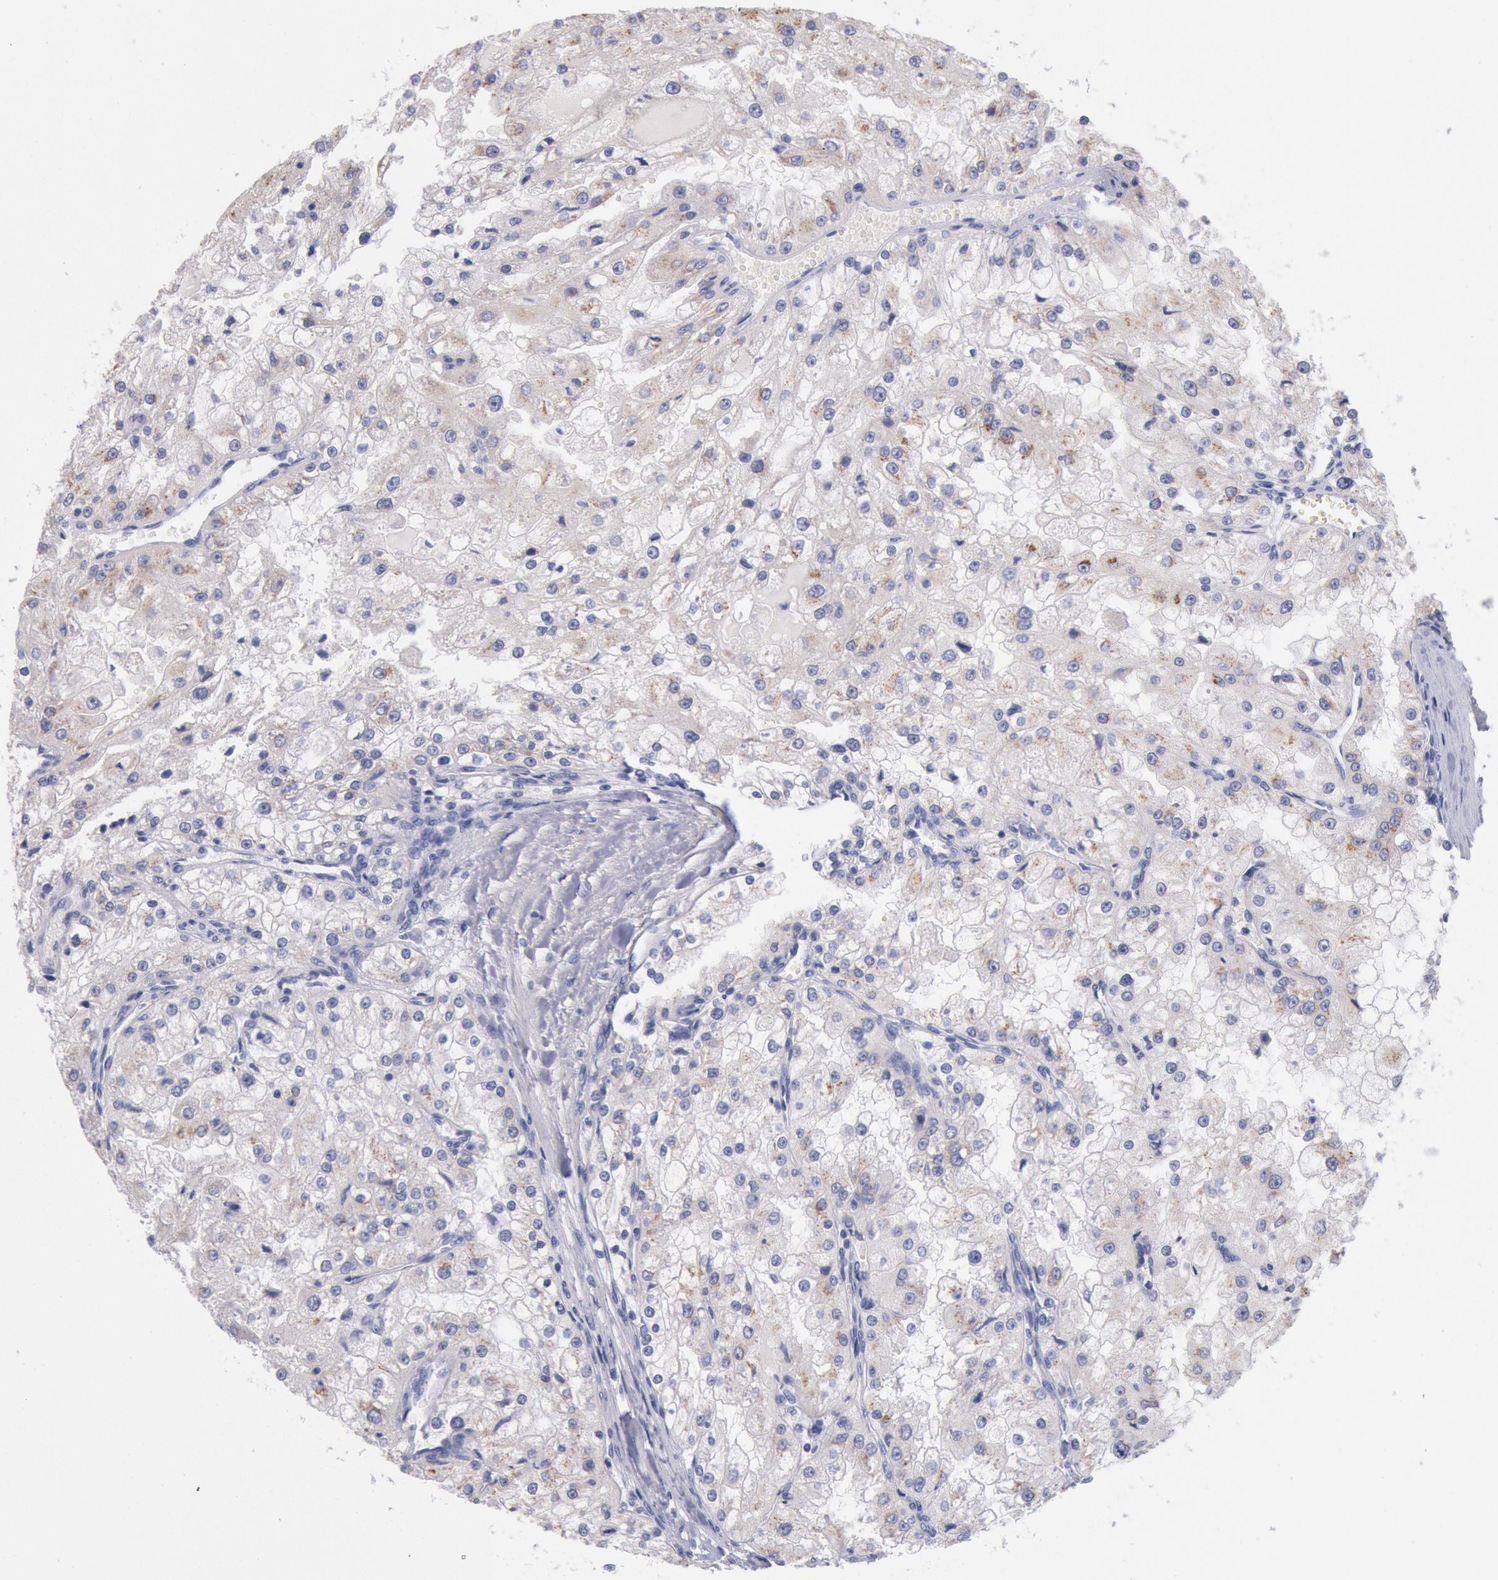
{"staining": {"intensity": "weak", "quantity": "25%-75%", "location": "cytoplasmic/membranous"}, "tissue": "renal cancer", "cell_type": "Tumor cells", "image_type": "cancer", "snomed": [{"axis": "morphology", "description": "Adenocarcinoma, NOS"}, {"axis": "topography", "description": "Kidney"}], "caption": "The image reveals a brown stain indicating the presence of a protein in the cytoplasmic/membranous of tumor cells in renal adenocarcinoma.", "gene": "GAL3ST1", "patient": {"sex": "female", "age": 74}}